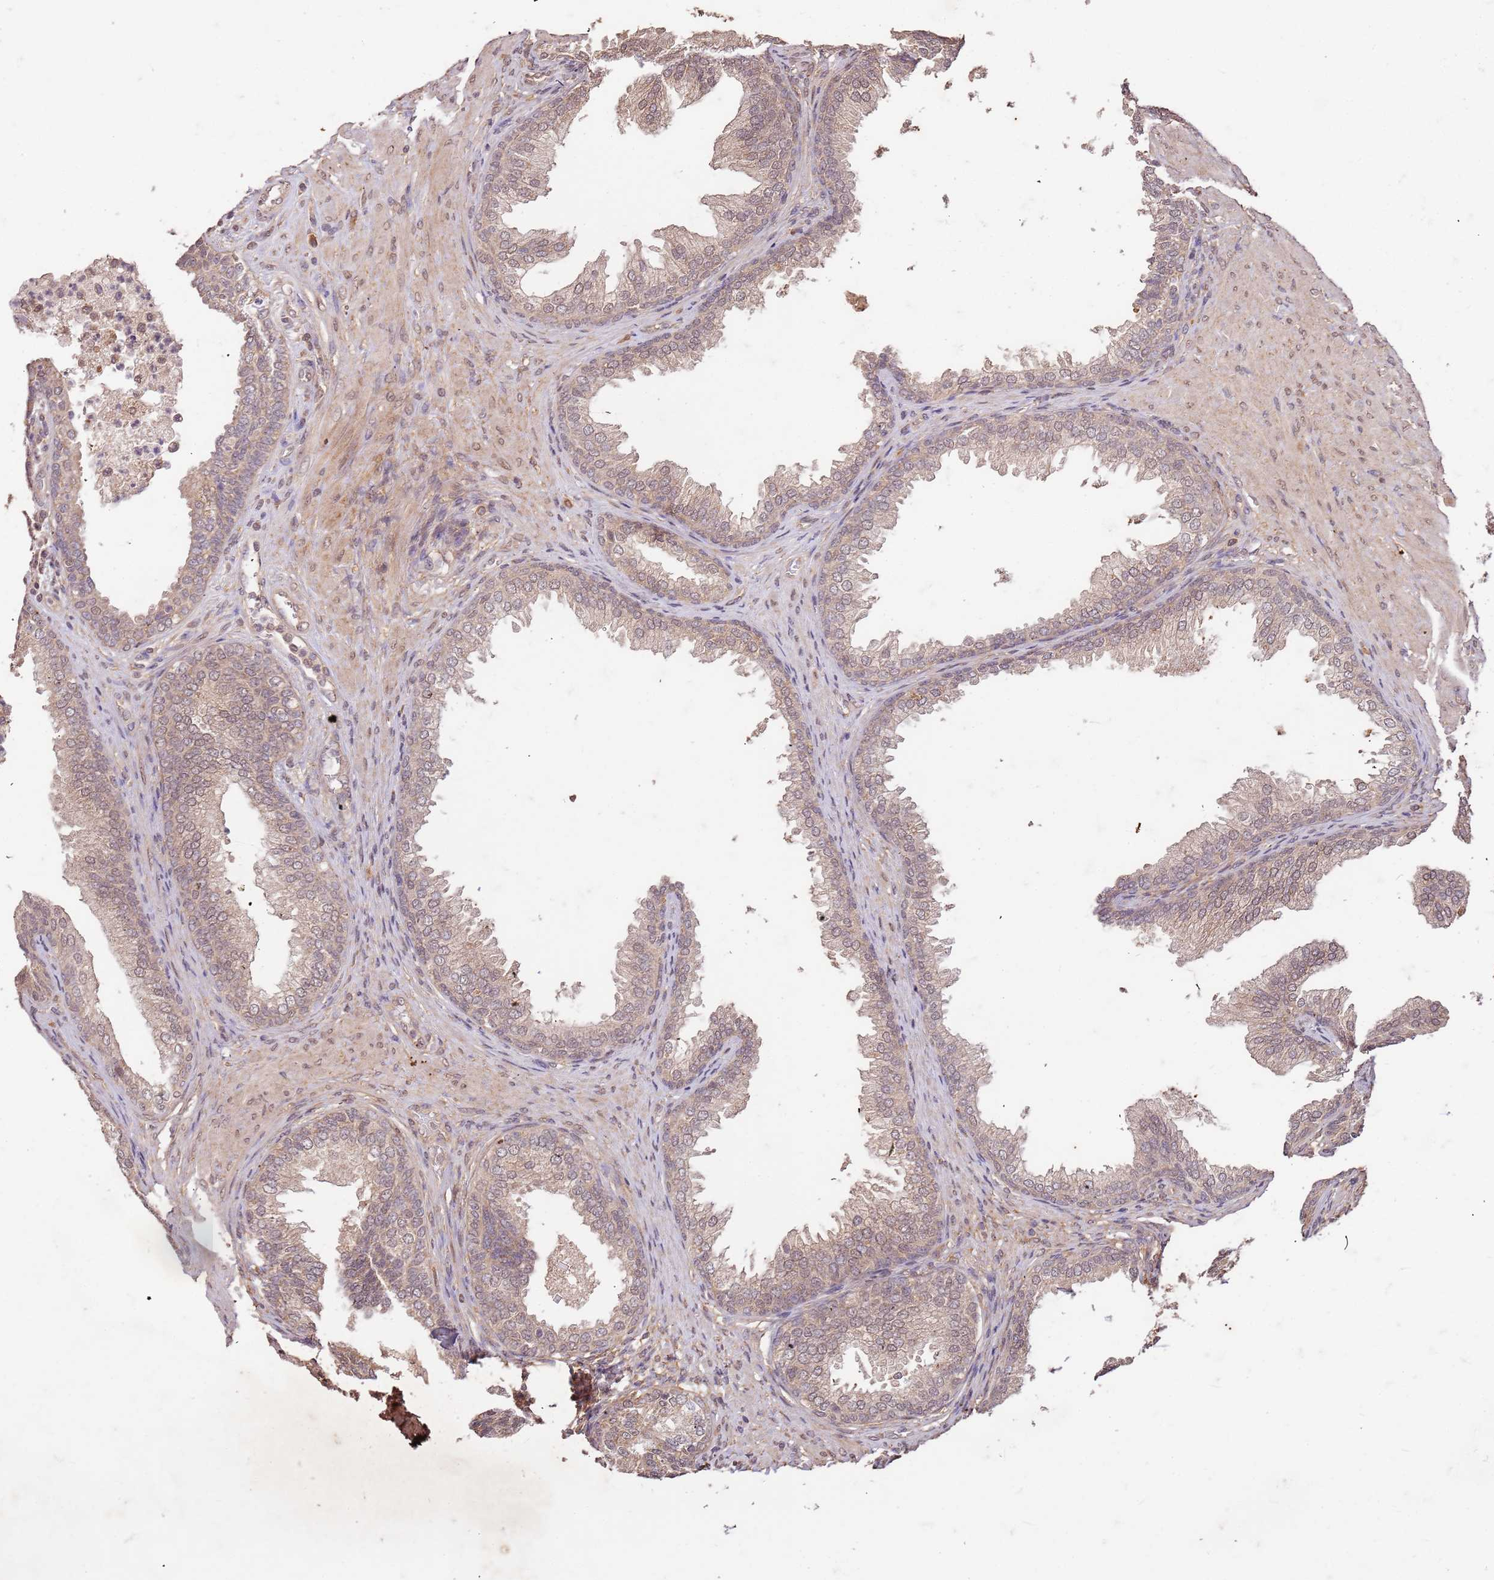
{"staining": {"intensity": "moderate", "quantity": "25%-75%", "location": "cytoplasmic/membranous,nuclear"}, "tissue": "prostate", "cell_type": "Glandular cells", "image_type": "normal", "snomed": [{"axis": "morphology", "description": "Normal tissue, NOS"}, {"axis": "topography", "description": "Prostate"}], "caption": "About 25%-75% of glandular cells in unremarkable human prostate display moderate cytoplasmic/membranous,nuclear protein staining as visualized by brown immunohistochemical staining.", "gene": "UBE3A", "patient": {"sex": "male", "age": 76}}